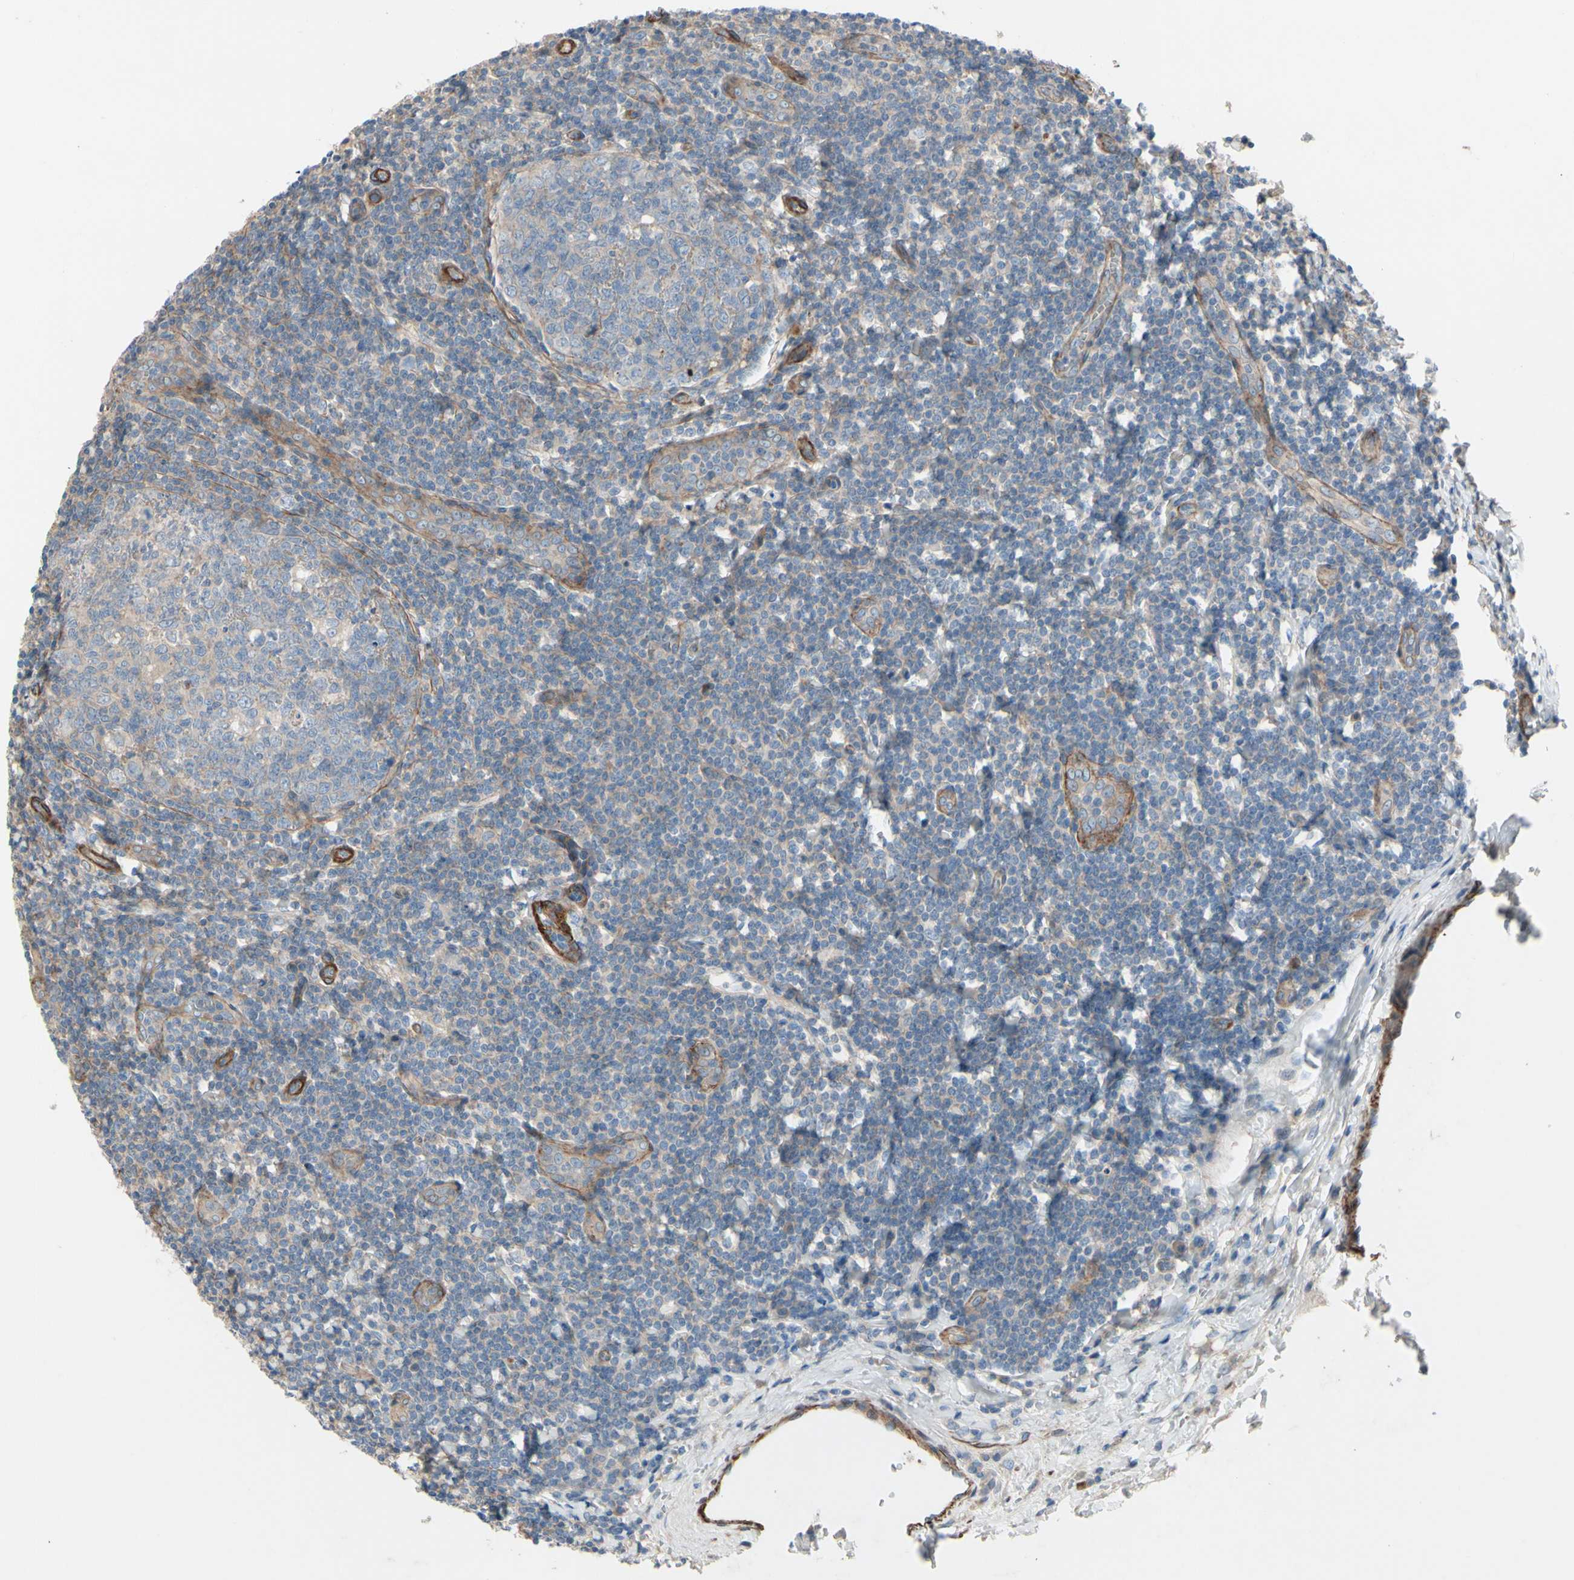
{"staining": {"intensity": "negative", "quantity": "none", "location": "none"}, "tissue": "tonsil", "cell_type": "Germinal center cells", "image_type": "normal", "snomed": [{"axis": "morphology", "description": "Normal tissue, NOS"}, {"axis": "topography", "description": "Tonsil"}], "caption": "Immunohistochemistry (IHC) of normal tonsil demonstrates no expression in germinal center cells.", "gene": "TPM1", "patient": {"sex": "male", "age": 31}}